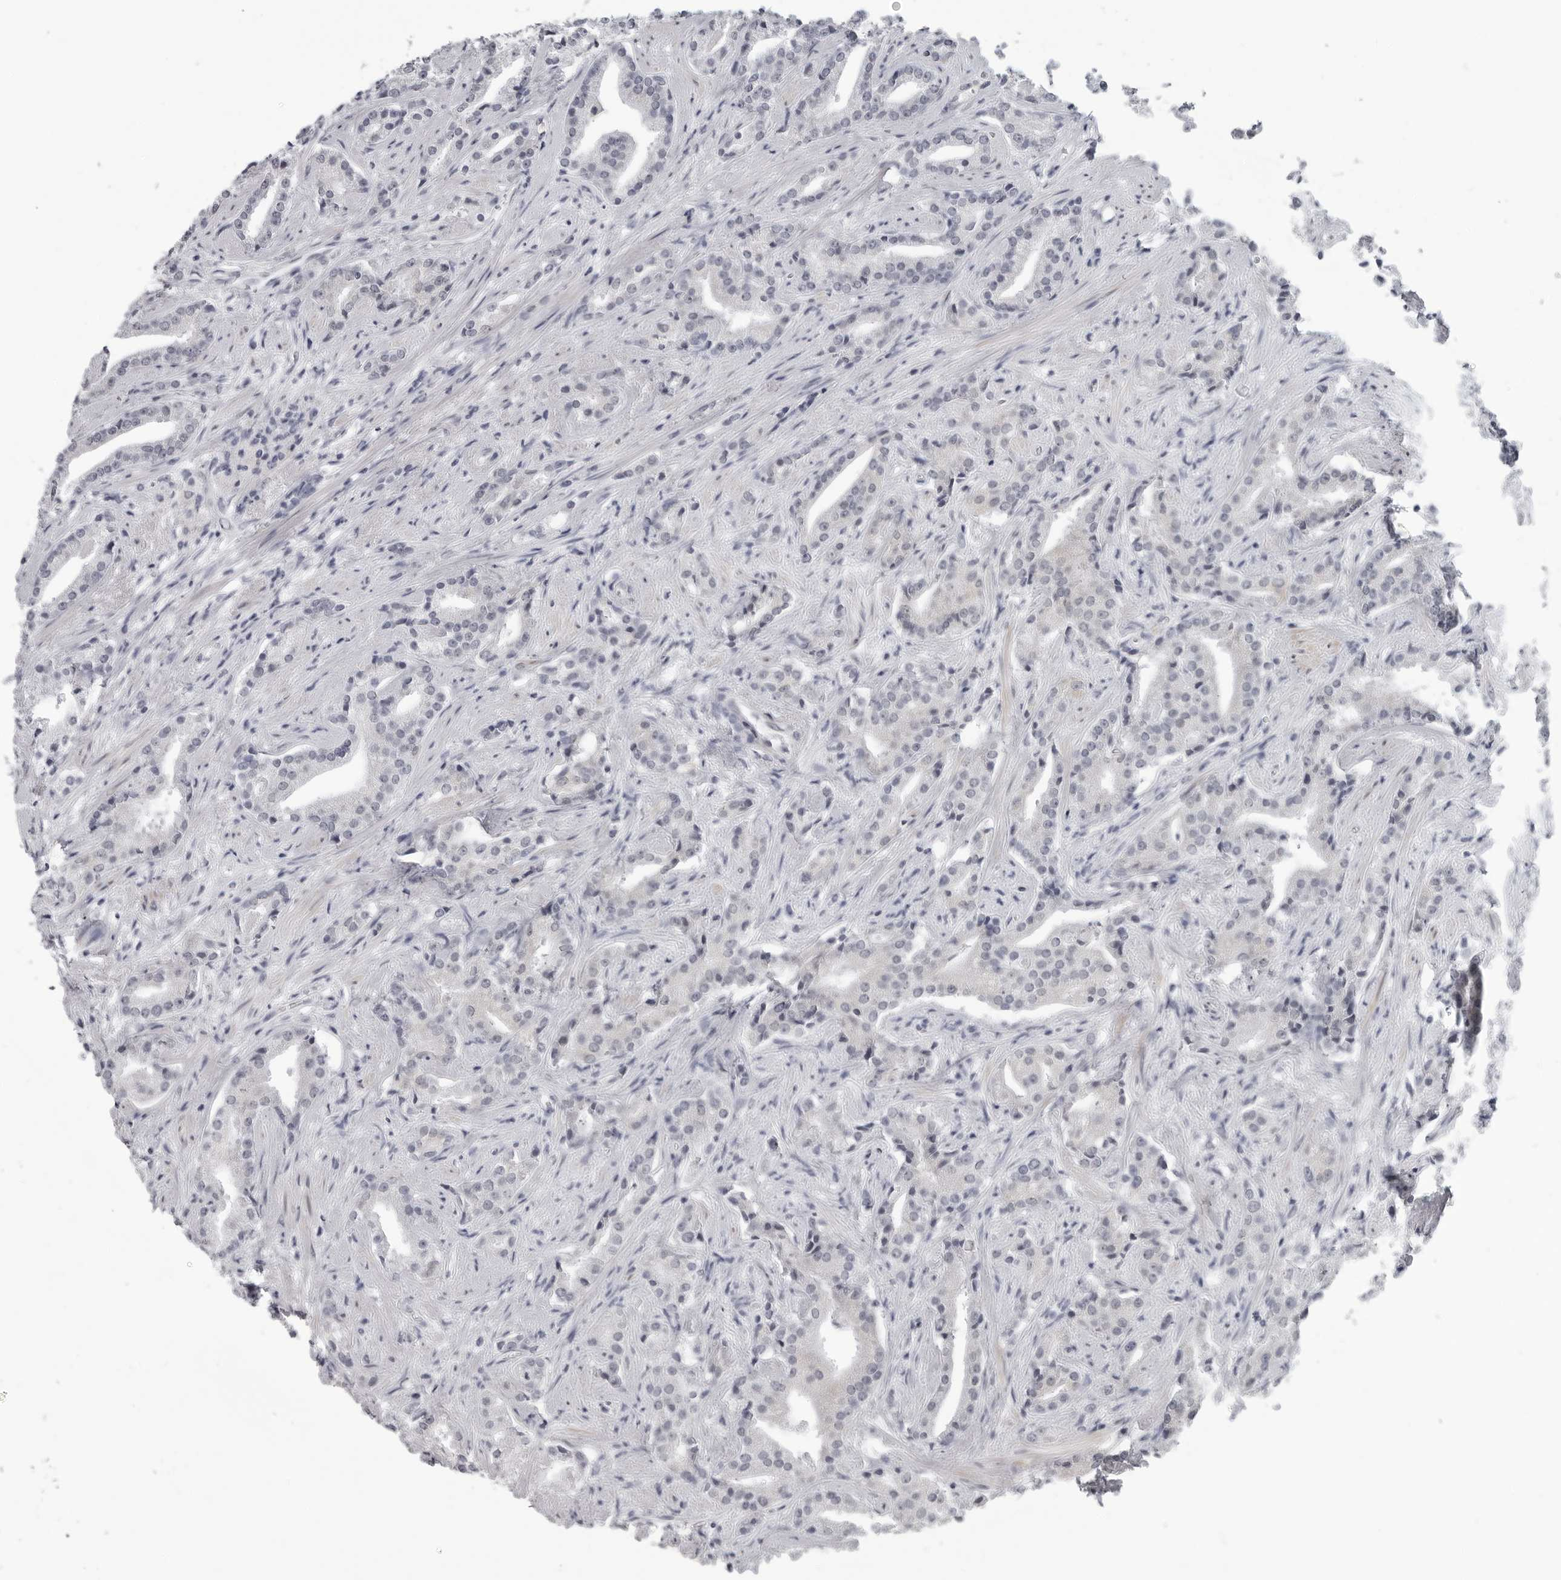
{"staining": {"intensity": "negative", "quantity": "none", "location": "none"}, "tissue": "prostate cancer", "cell_type": "Tumor cells", "image_type": "cancer", "snomed": [{"axis": "morphology", "description": "Adenocarcinoma, Low grade"}, {"axis": "topography", "description": "Prostate"}], "caption": "Immunohistochemical staining of prostate cancer shows no significant positivity in tumor cells.", "gene": "OPLAH", "patient": {"sex": "male", "age": 67}}